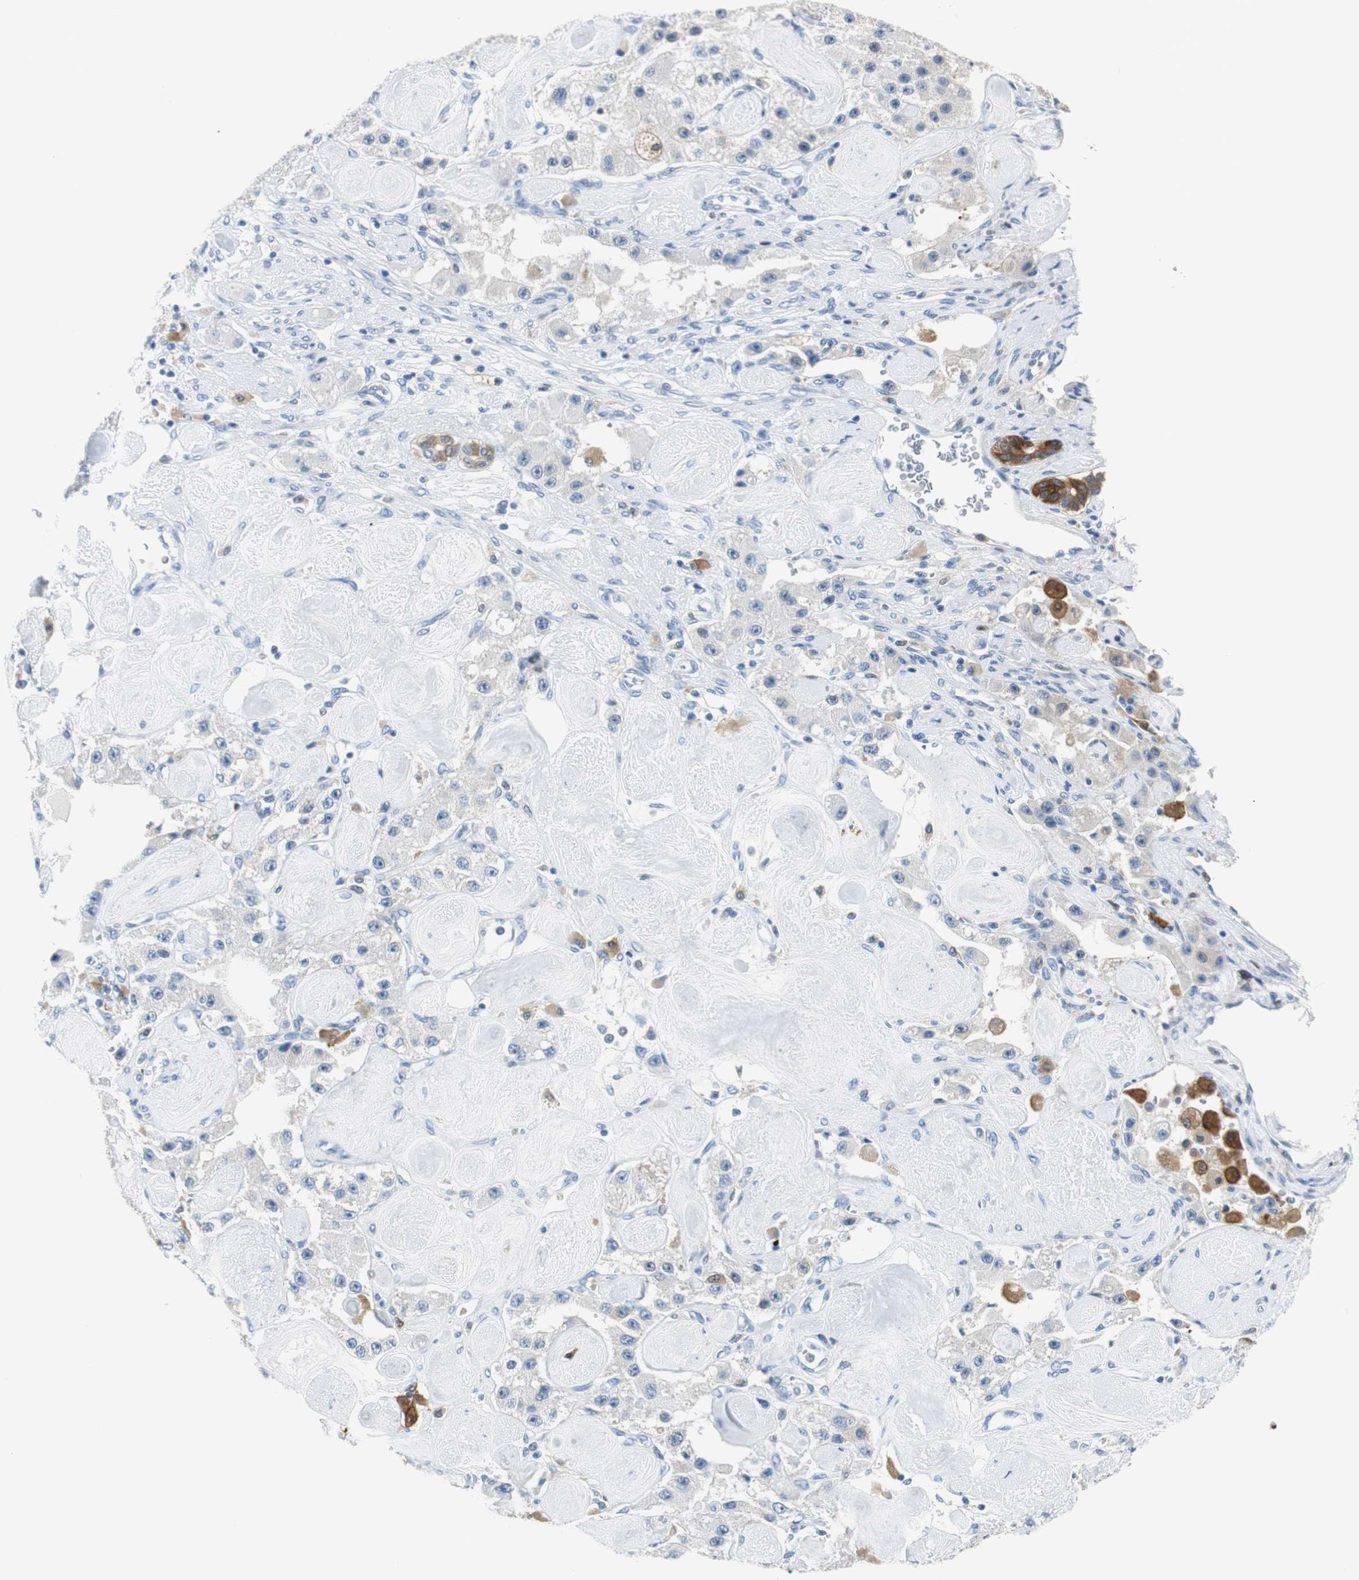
{"staining": {"intensity": "negative", "quantity": "none", "location": "none"}, "tissue": "carcinoid", "cell_type": "Tumor cells", "image_type": "cancer", "snomed": [{"axis": "morphology", "description": "Carcinoid, malignant, NOS"}, {"axis": "topography", "description": "Pancreas"}], "caption": "Image shows no significant protein expression in tumor cells of malignant carcinoid.", "gene": "FBP1", "patient": {"sex": "male", "age": 41}}